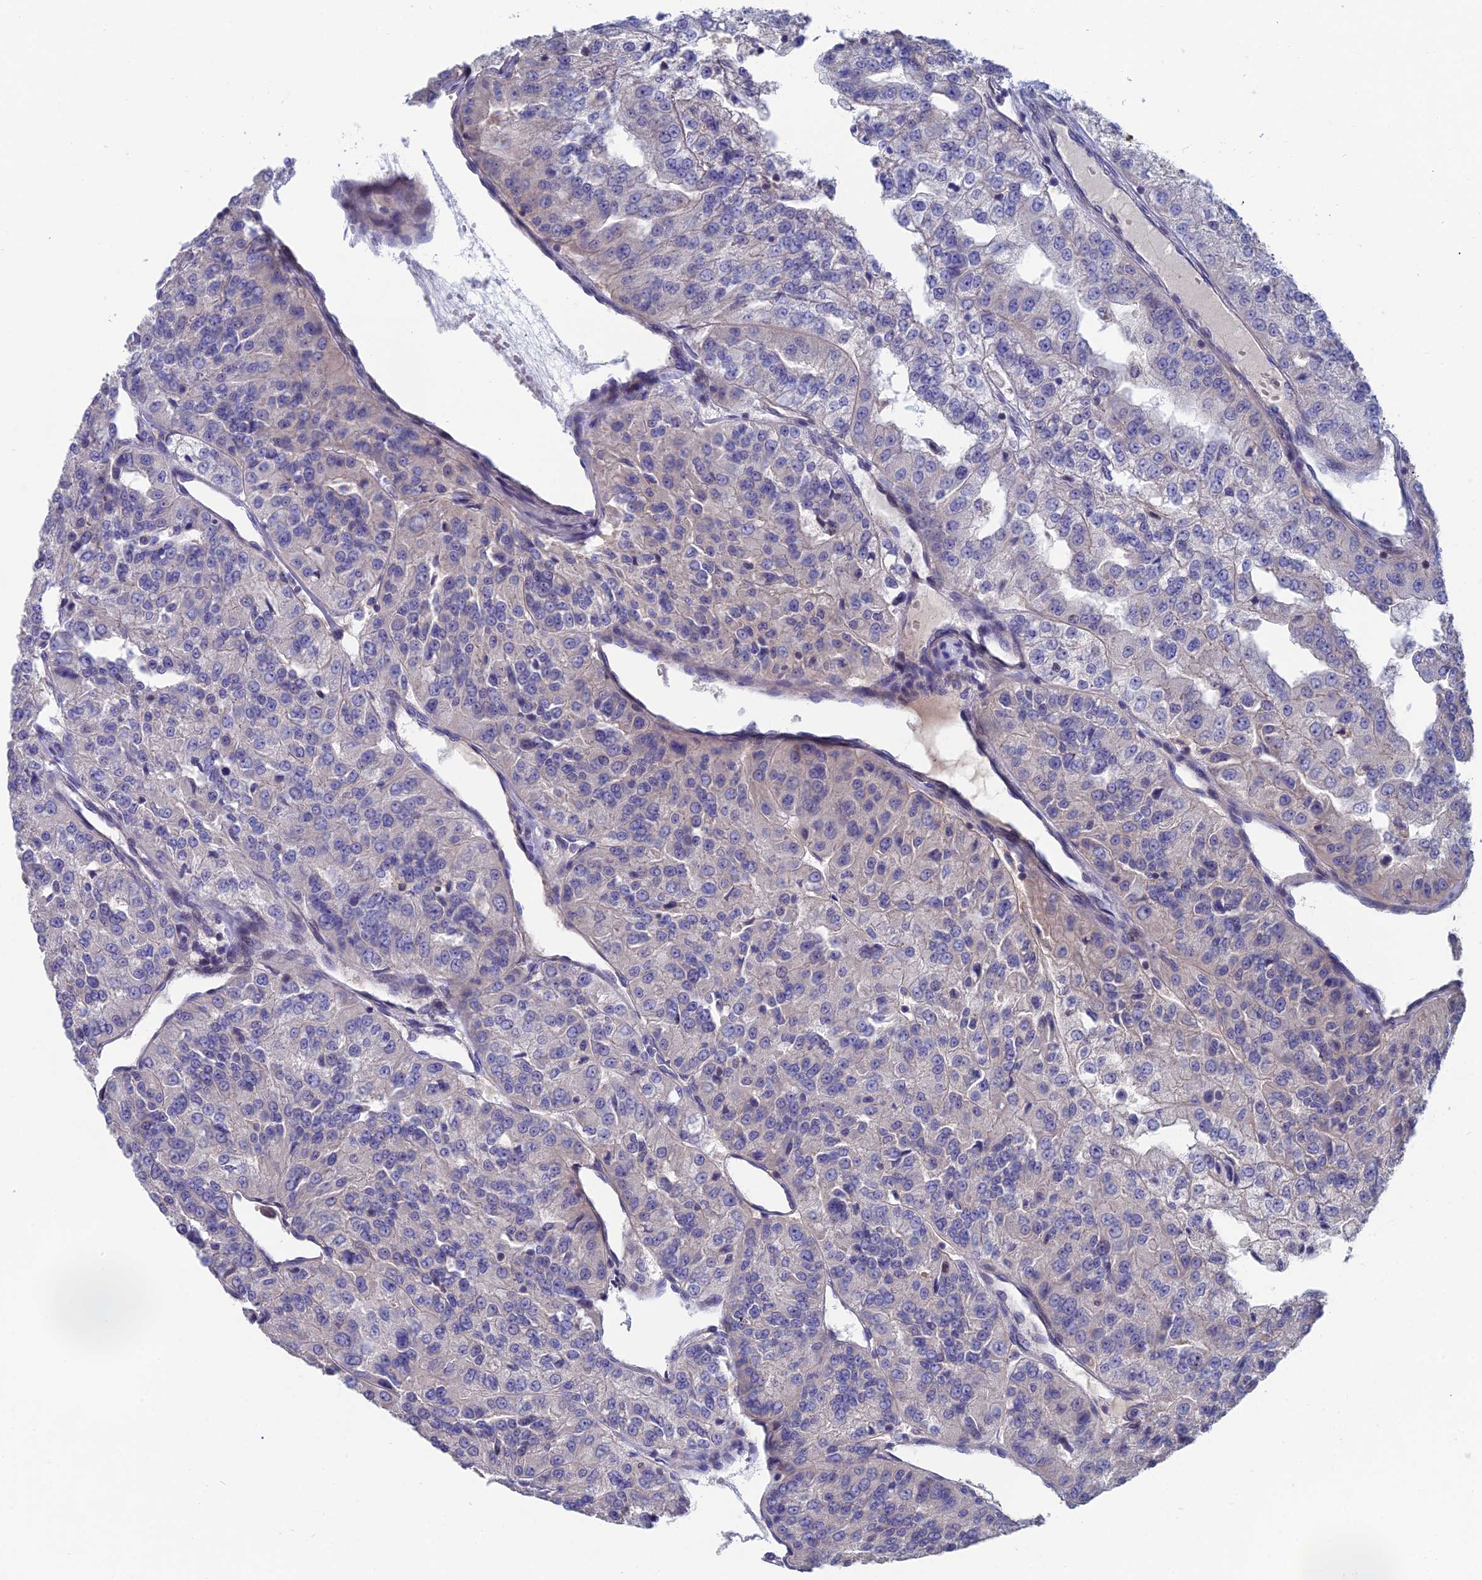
{"staining": {"intensity": "negative", "quantity": "none", "location": "none"}, "tissue": "renal cancer", "cell_type": "Tumor cells", "image_type": "cancer", "snomed": [{"axis": "morphology", "description": "Adenocarcinoma, NOS"}, {"axis": "topography", "description": "Kidney"}], "caption": "Renal adenocarcinoma was stained to show a protein in brown. There is no significant positivity in tumor cells.", "gene": "USP37", "patient": {"sex": "female", "age": 63}}